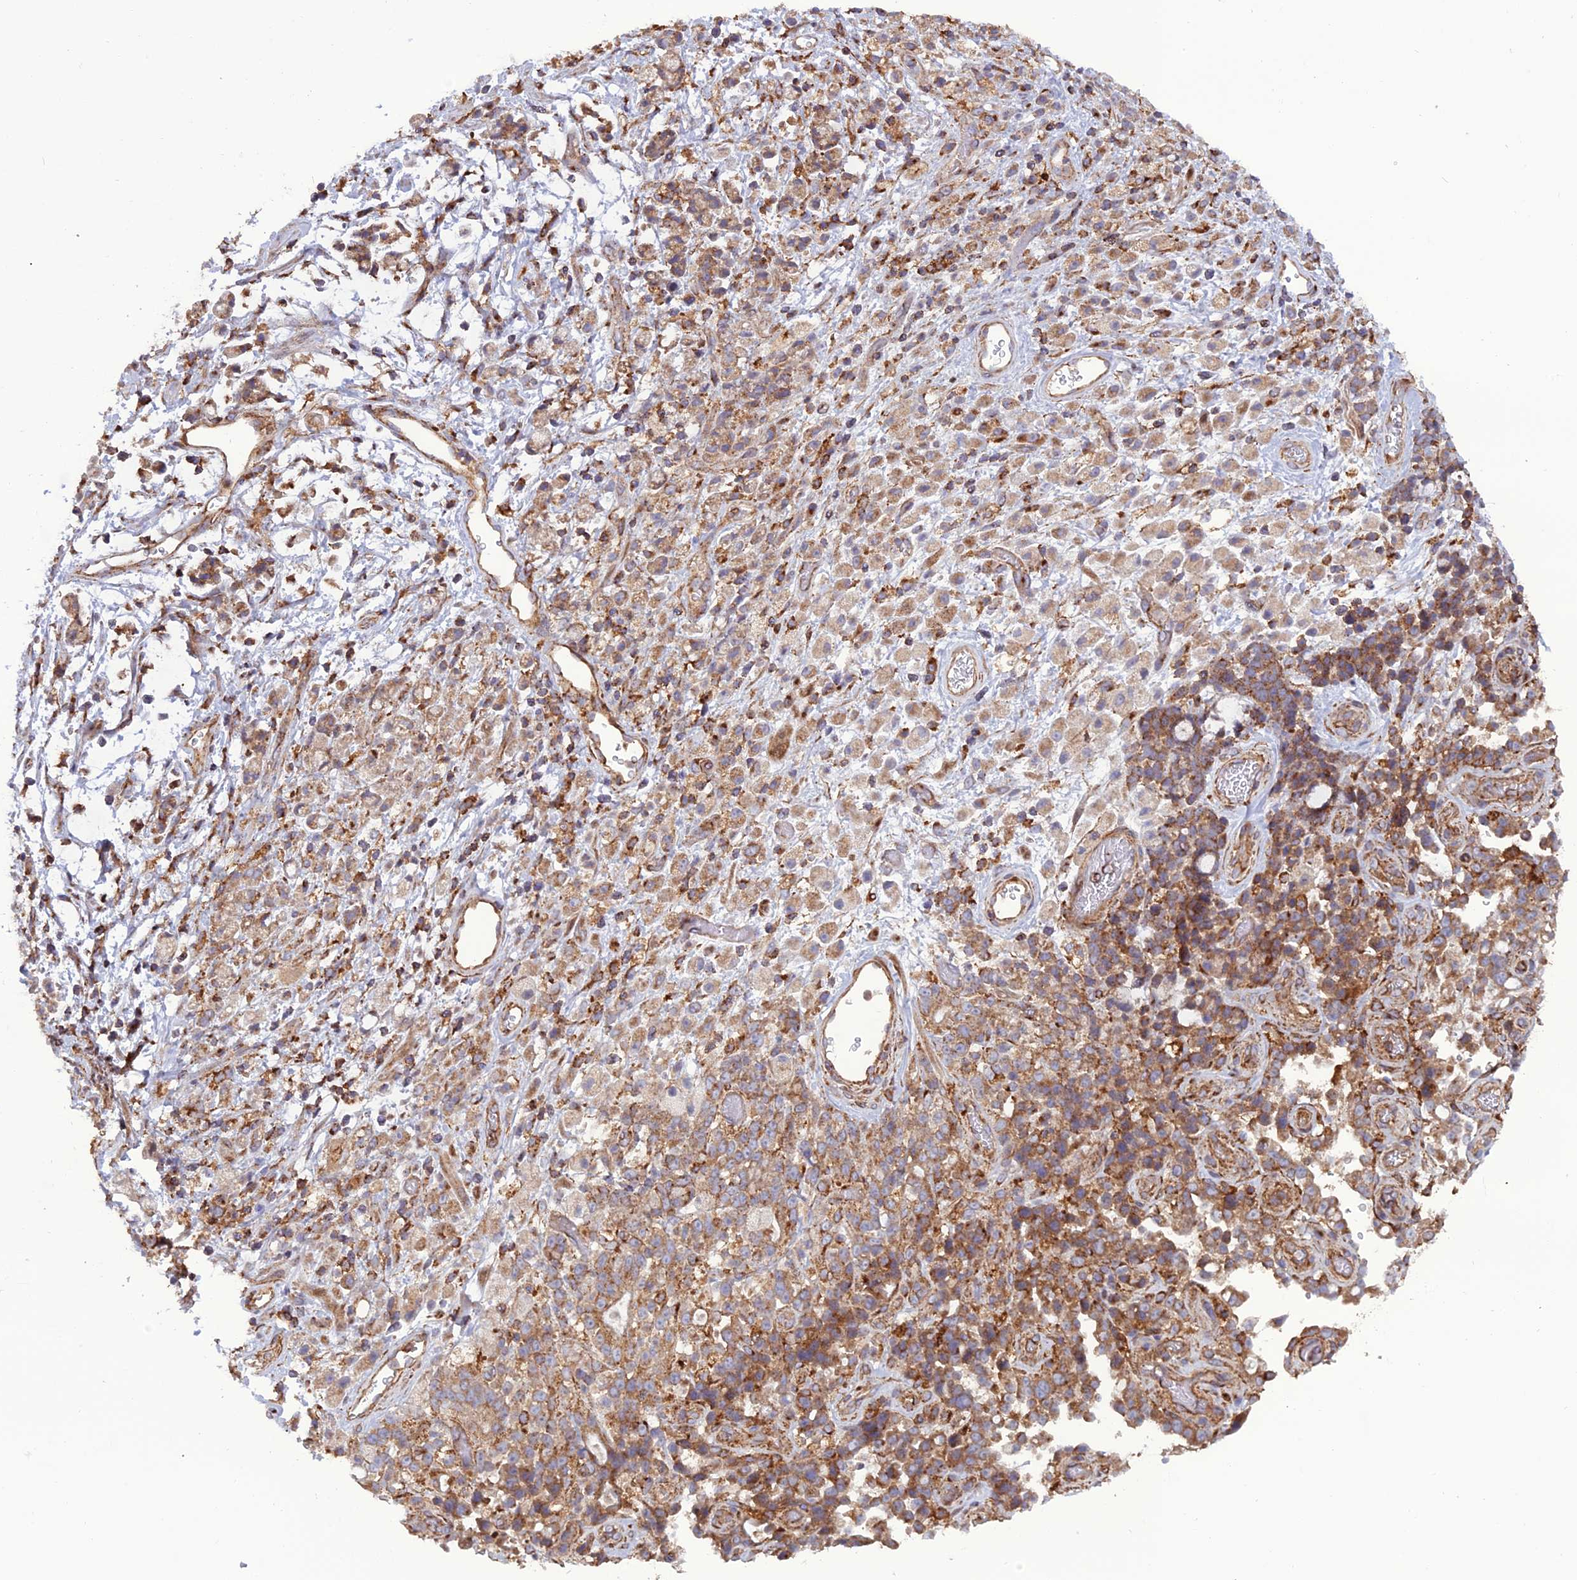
{"staining": {"intensity": "moderate", "quantity": ">75%", "location": "cytoplasmic/membranous"}, "tissue": "stomach cancer", "cell_type": "Tumor cells", "image_type": "cancer", "snomed": [{"axis": "morphology", "description": "Adenocarcinoma, NOS"}, {"axis": "topography", "description": "Stomach"}], "caption": "Human adenocarcinoma (stomach) stained for a protein (brown) reveals moderate cytoplasmic/membranous positive expression in approximately >75% of tumor cells.", "gene": "LNPEP", "patient": {"sex": "female", "age": 60}}